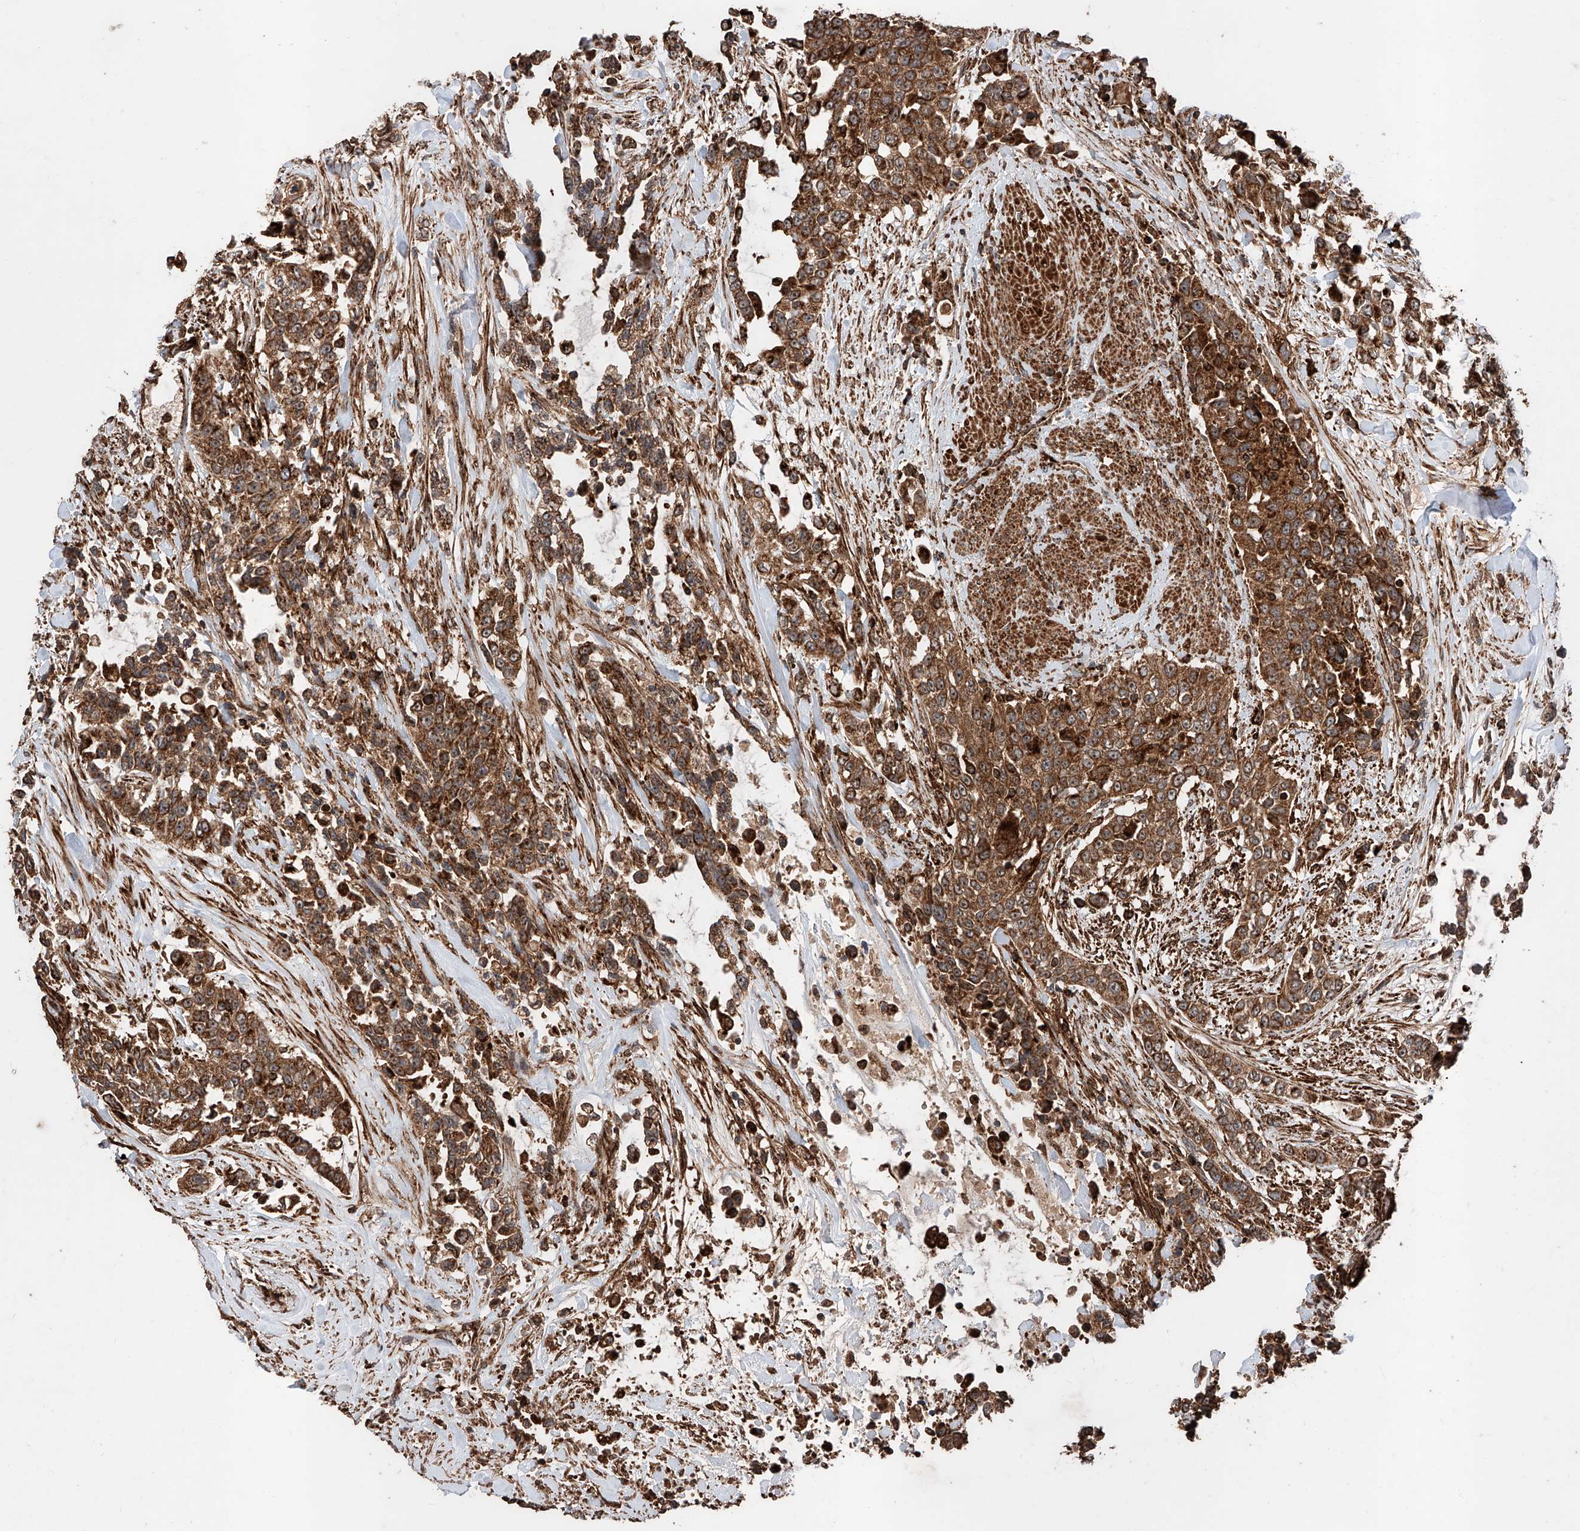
{"staining": {"intensity": "strong", "quantity": ">75%", "location": "cytoplasmic/membranous"}, "tissue": "urothelial cancer", "cell_type": "Tumor cells", "image_type": "cancer", "snomed": [{"axis": "morphology", "description": "Urothelial carcinoma, High grade"}, {"axis": "topography", "description": "Urinary bladder"}], "caption": "Immunohistochemistry photomicrograph of urothelial carcinoma (high-grade) stained for a protein (brown), which exhibits high levels of strong cytoplasmic/membranous staining in approximately >75% of tumor cells.", "gene": "PISD", "patient": {"sex": "female", "age": 80}}